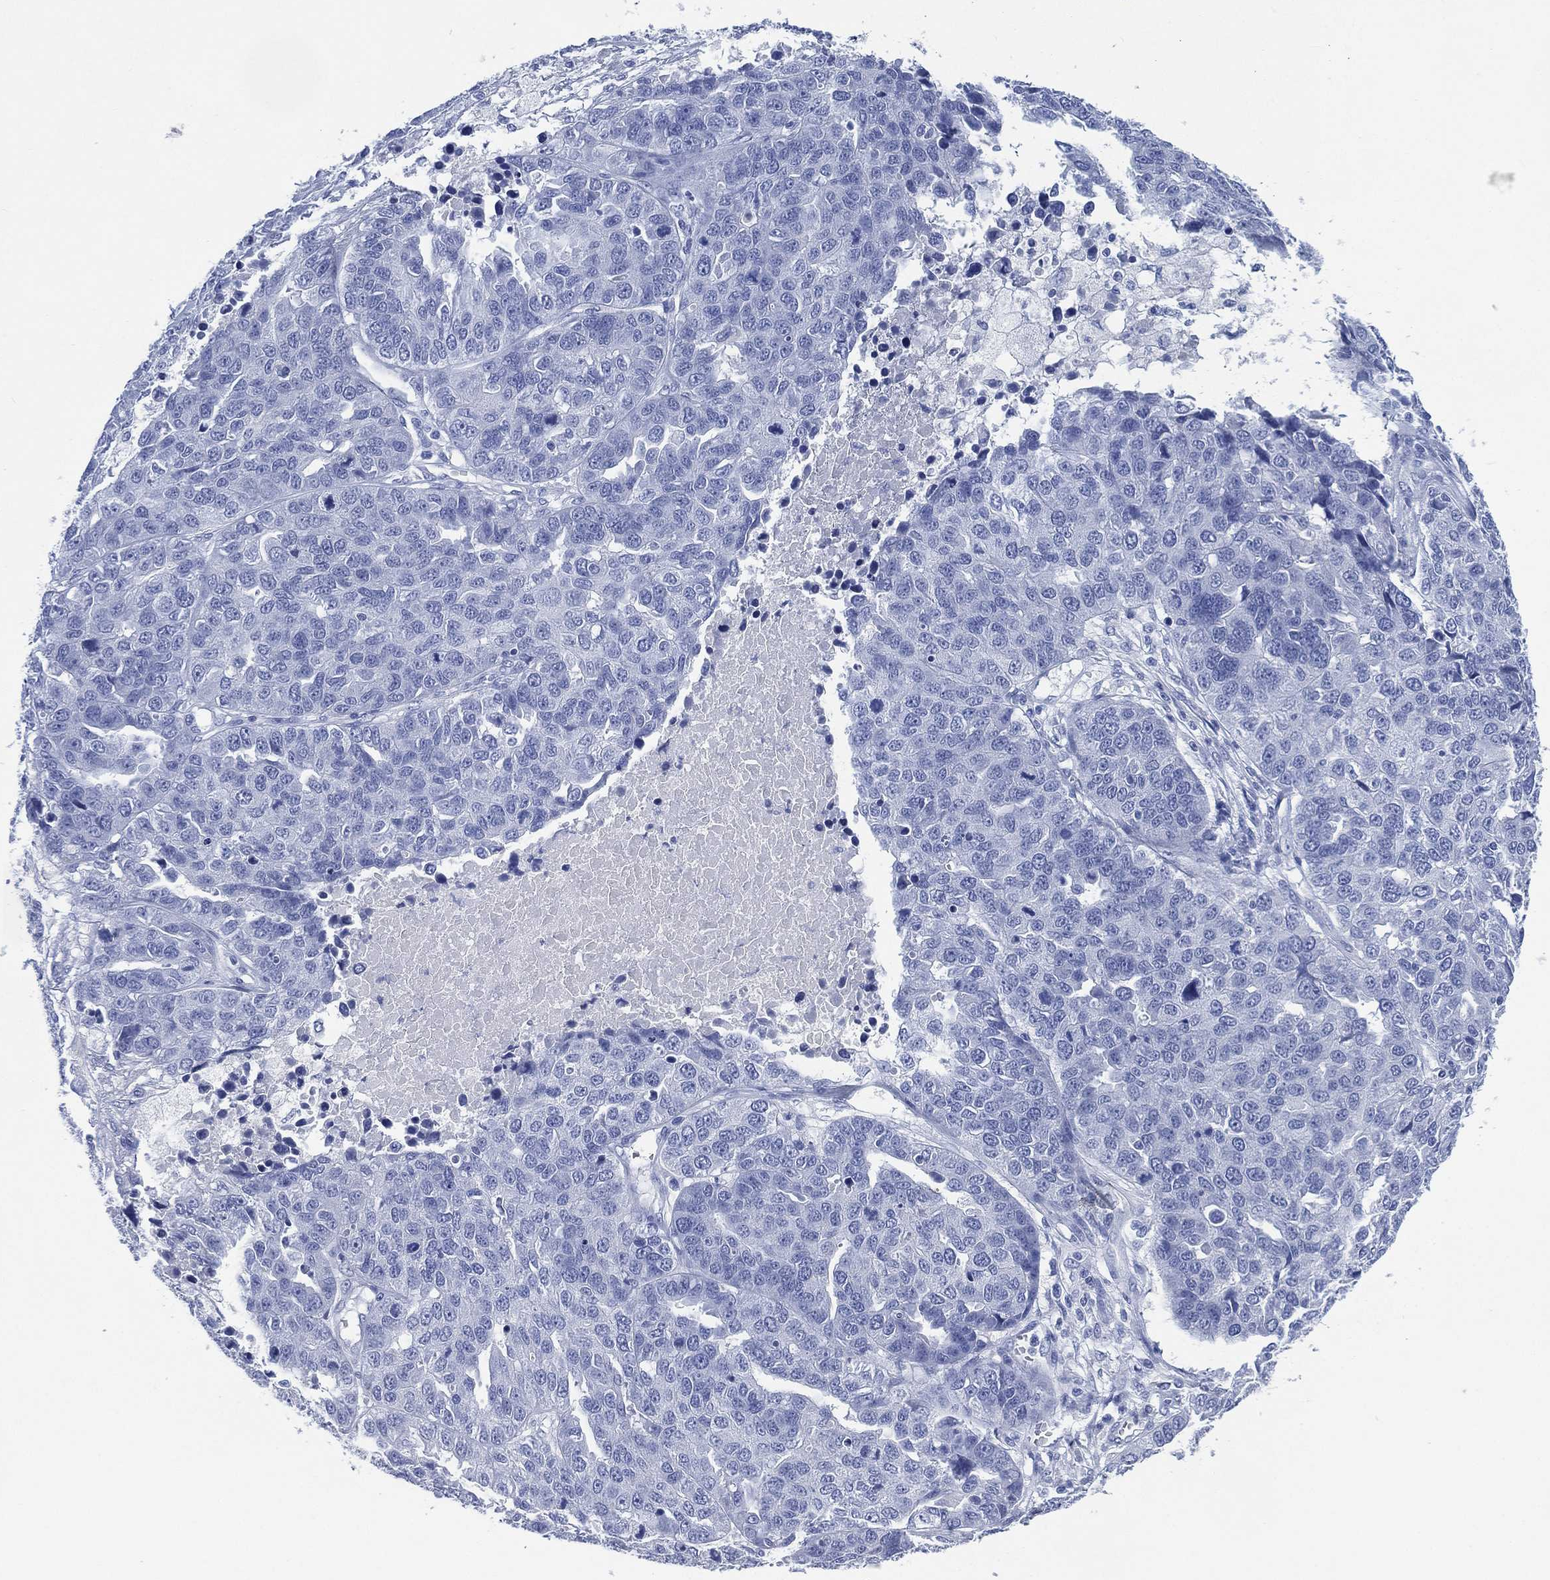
{"staining": {"intensity": "negative", "quantity": "none", "location": "none"}, "tissue": "ovarian cancer", "cell_type": "Tumor cells", "image_type": "cancer", "snomed": [{"axis": "morphology", "description": "Cystadenocarcinoma, serous, NOS"}, {"axis": "topography", "description": "Ovary"}], "caption": "The immunohistochemistry photomicrograph has no significant staining in tumor cells of ovarian cancer tissue.", "gene": "SIGLECL1", "patient": {"sex": "female", "age": 87}}